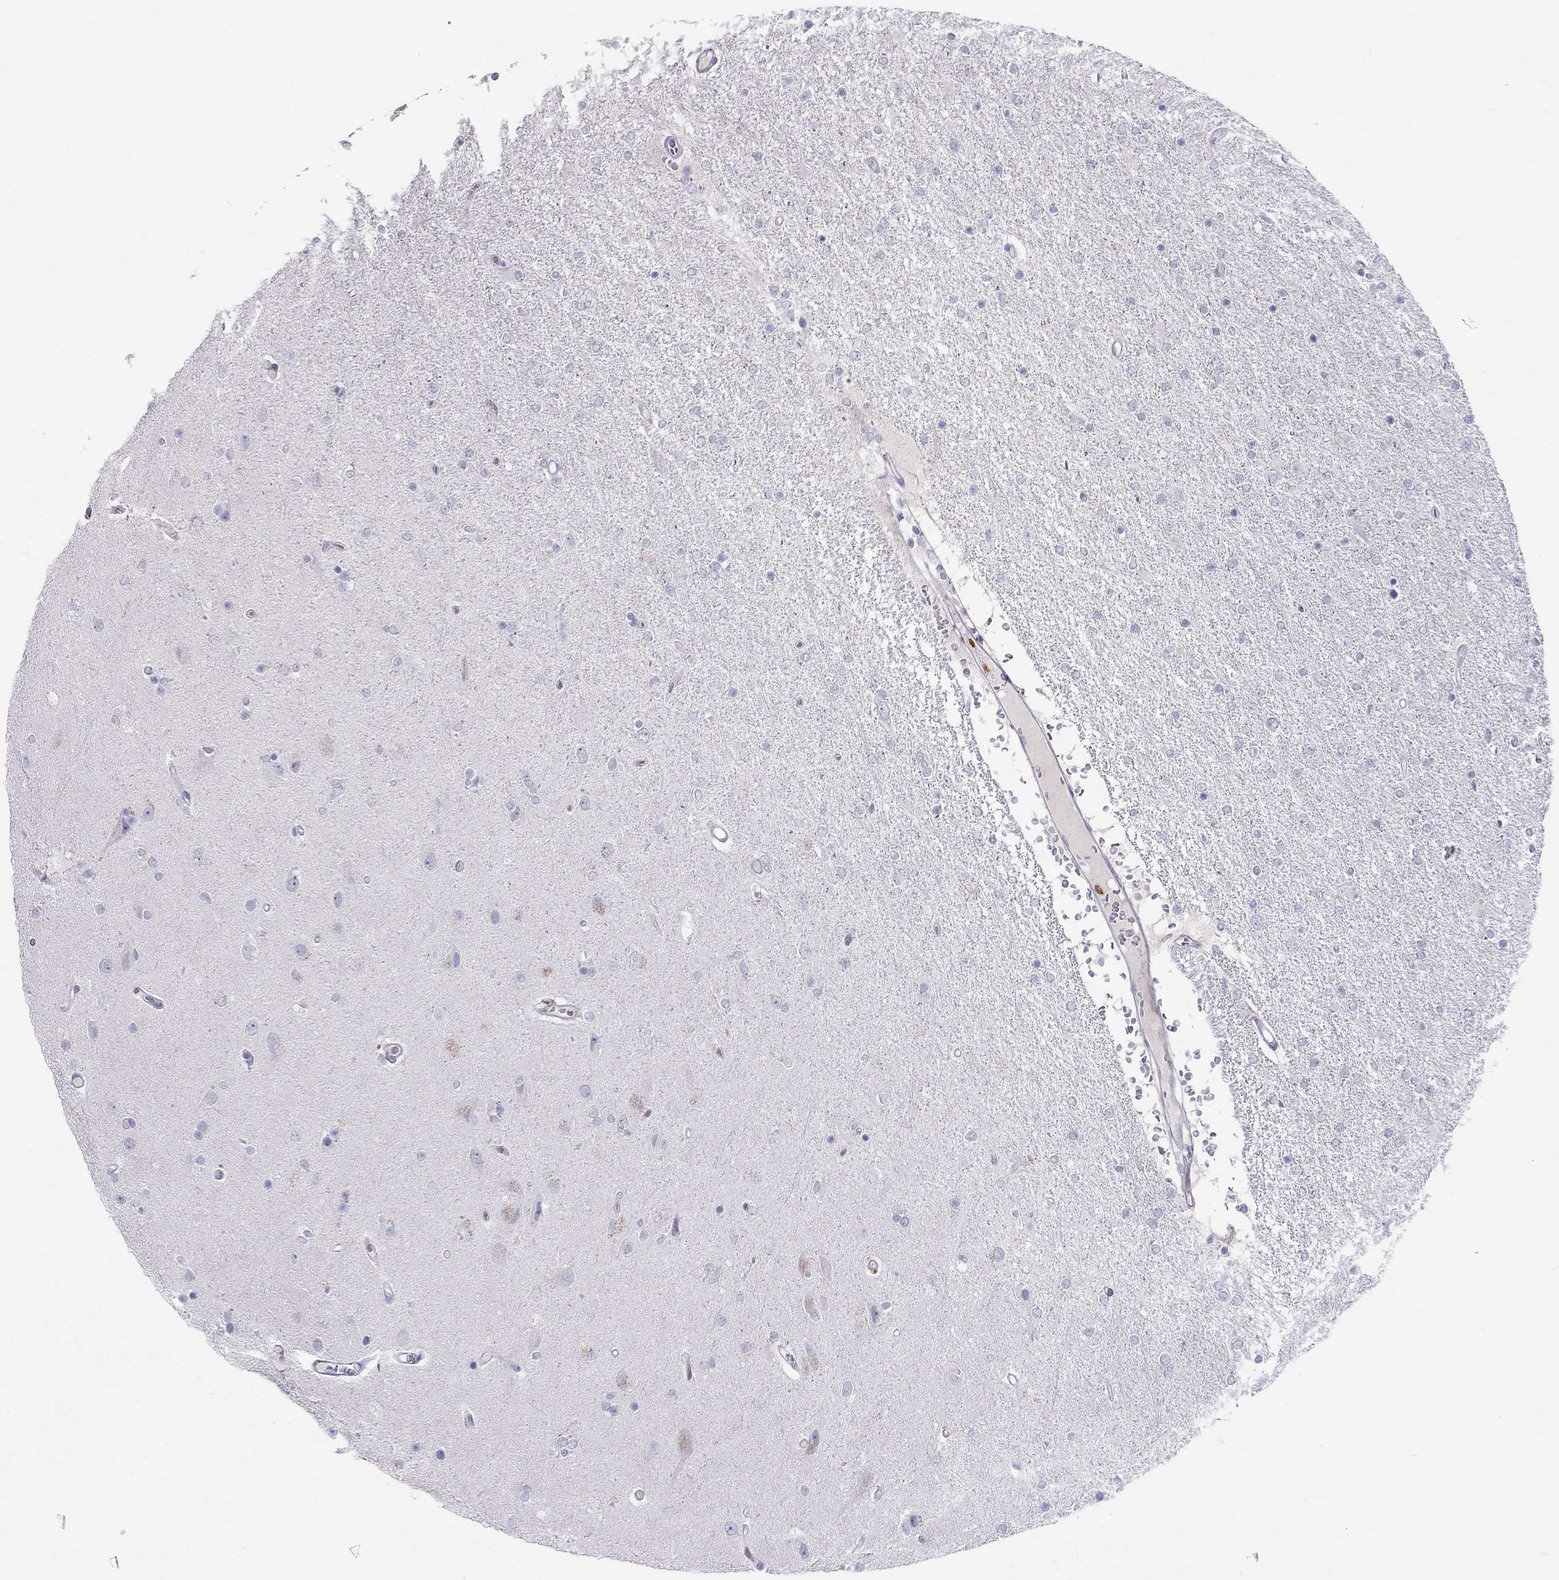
{"staining": {"intensity": "negative", "quantity": "none", "location": "none"}, "tissue": "glioma", "cell_type": "Tumor cells", "image_type": "cancer", "snomed": [{"axis": "morphology", "description": "Glioma, malignant, High grade"}, {"axis": "topography", "description": "Cerebral cortex"}], "caption": "Immunohistochemistry (IHC) photomicrograph of neoplastic tissue: malignant glioma (high-grade) stained with DAB (3,3'-diaminobenzidine) exhibits no significant protein expression in tumor cells. (Immunohistochemistry (IHC), brightfield microscopy, high magnification).", "gene": "SPINT4", "patient": {"sex": "male", "age": 70}}